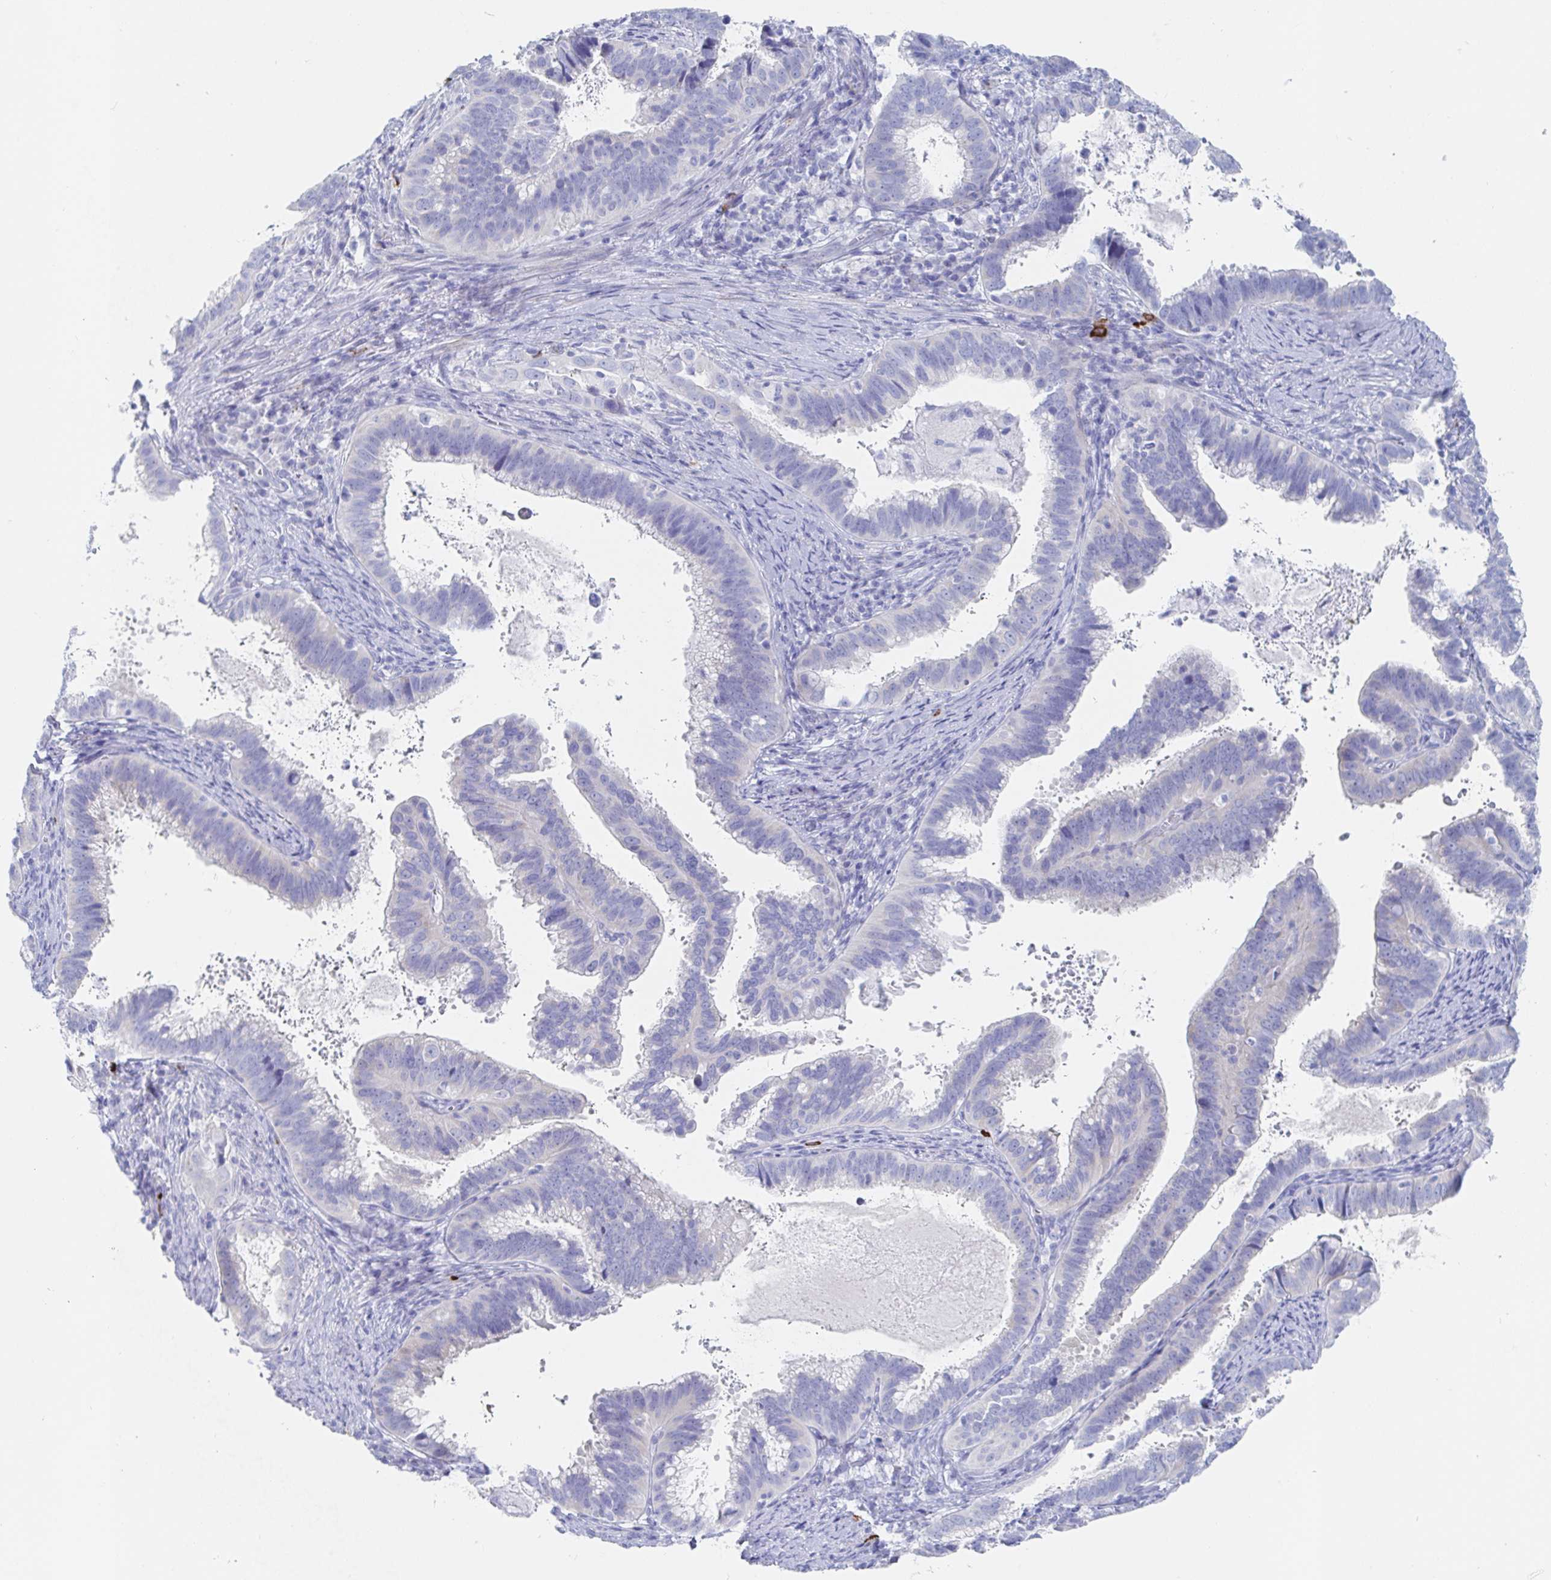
{"staining": {"intensity": "negative", "quantity": "none", "location": "none"}, "tissue": "cervical cancer", "cell_type": "Tumor cells", "image_type": "cancer", "snomed": [{"axis": "morphology", "description": "Adenocarcinoma, NOS"}, {"axis": "topography", "description": "Cervix"}], "caption": "Histopathology image shows no significant protein staining in tumor cells of cervical cancer.", "gene": "PACSIN1", "patient": {"sex": "female", "age": 61}}